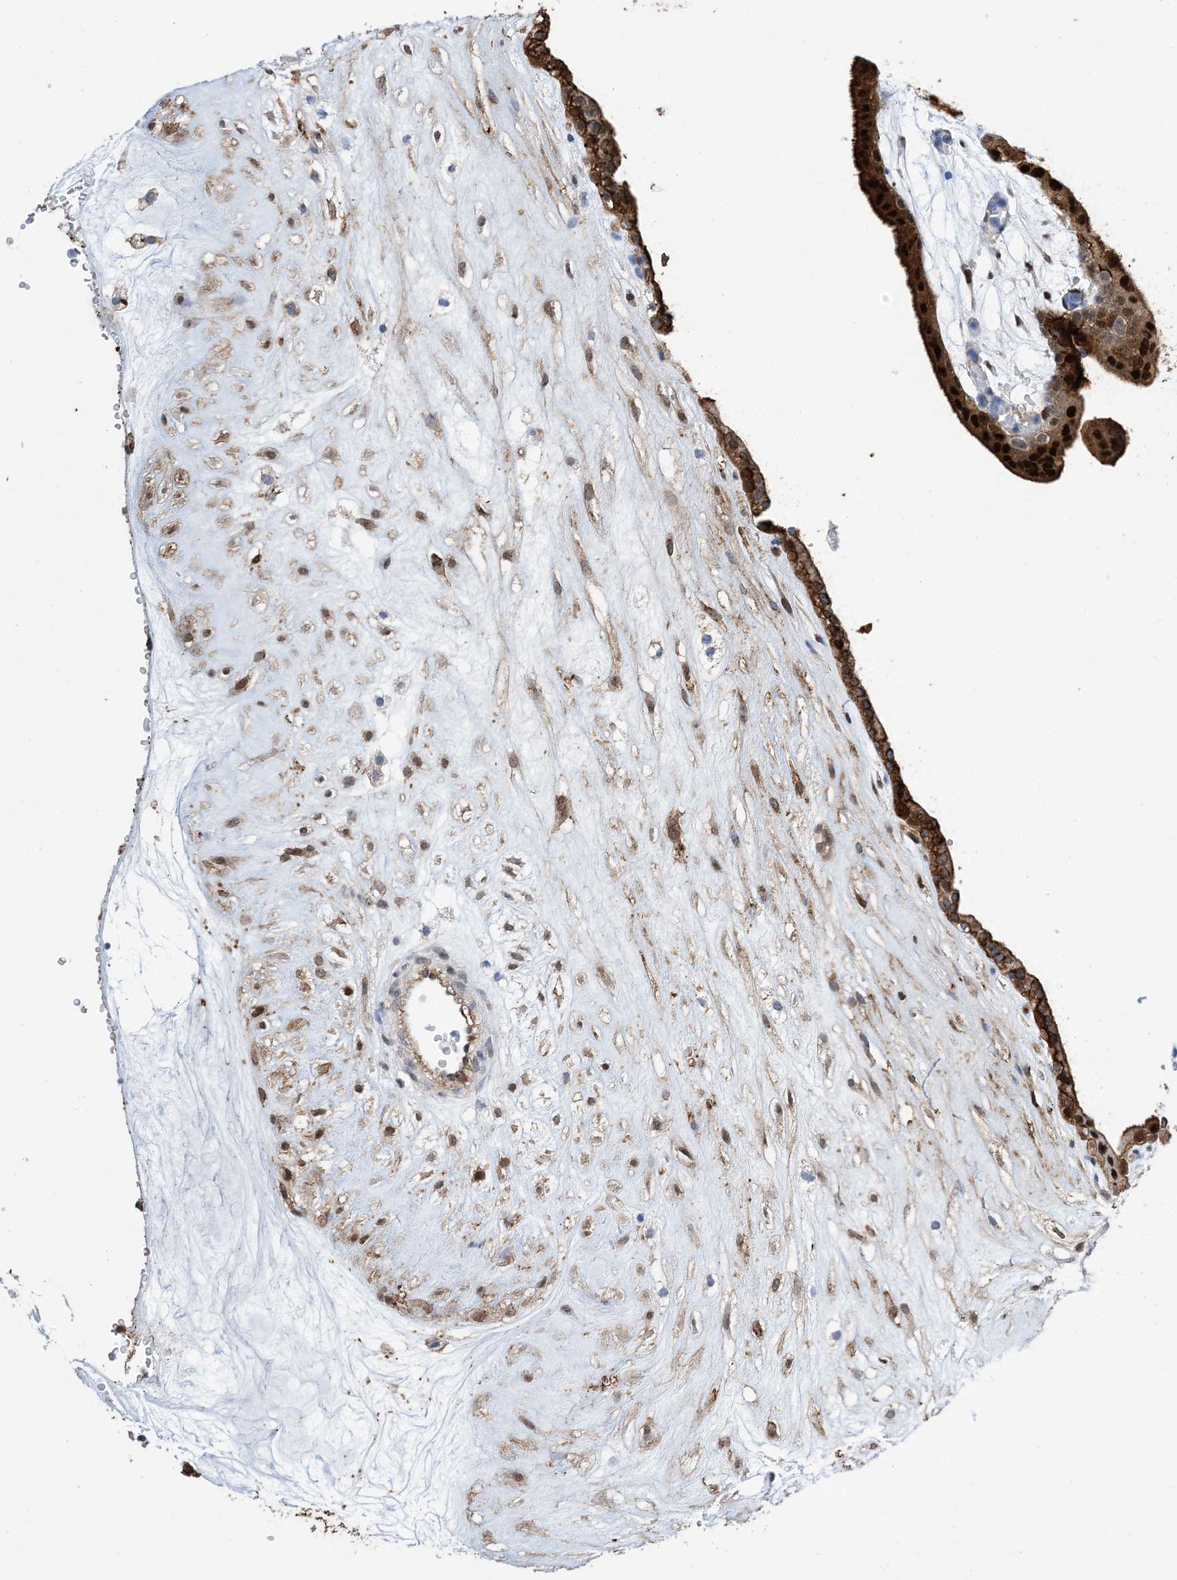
{"staining": {"intensity": "strong", "quantity": ">75%", "location": "cytoplasmic/membranous,nuclear"}, "tissue": "placenta", "cell_type": "Decidual cells", "image_type": "normal", "snomed": [{"axis": "morphology", "description": "Normal tissue, NOS"}, {"axis": "topography", "description": "Placenta"}], "caption": "Immunohistochemistry (IHC) image of benign placenta stained for a protein (brown), which displays high levels of strong cytoplasmic/membranous,nuclear expression in approximately >75% of decidual cells.", "gene": "ANXA1", "patient": {"sex": "female", "age": 18}}